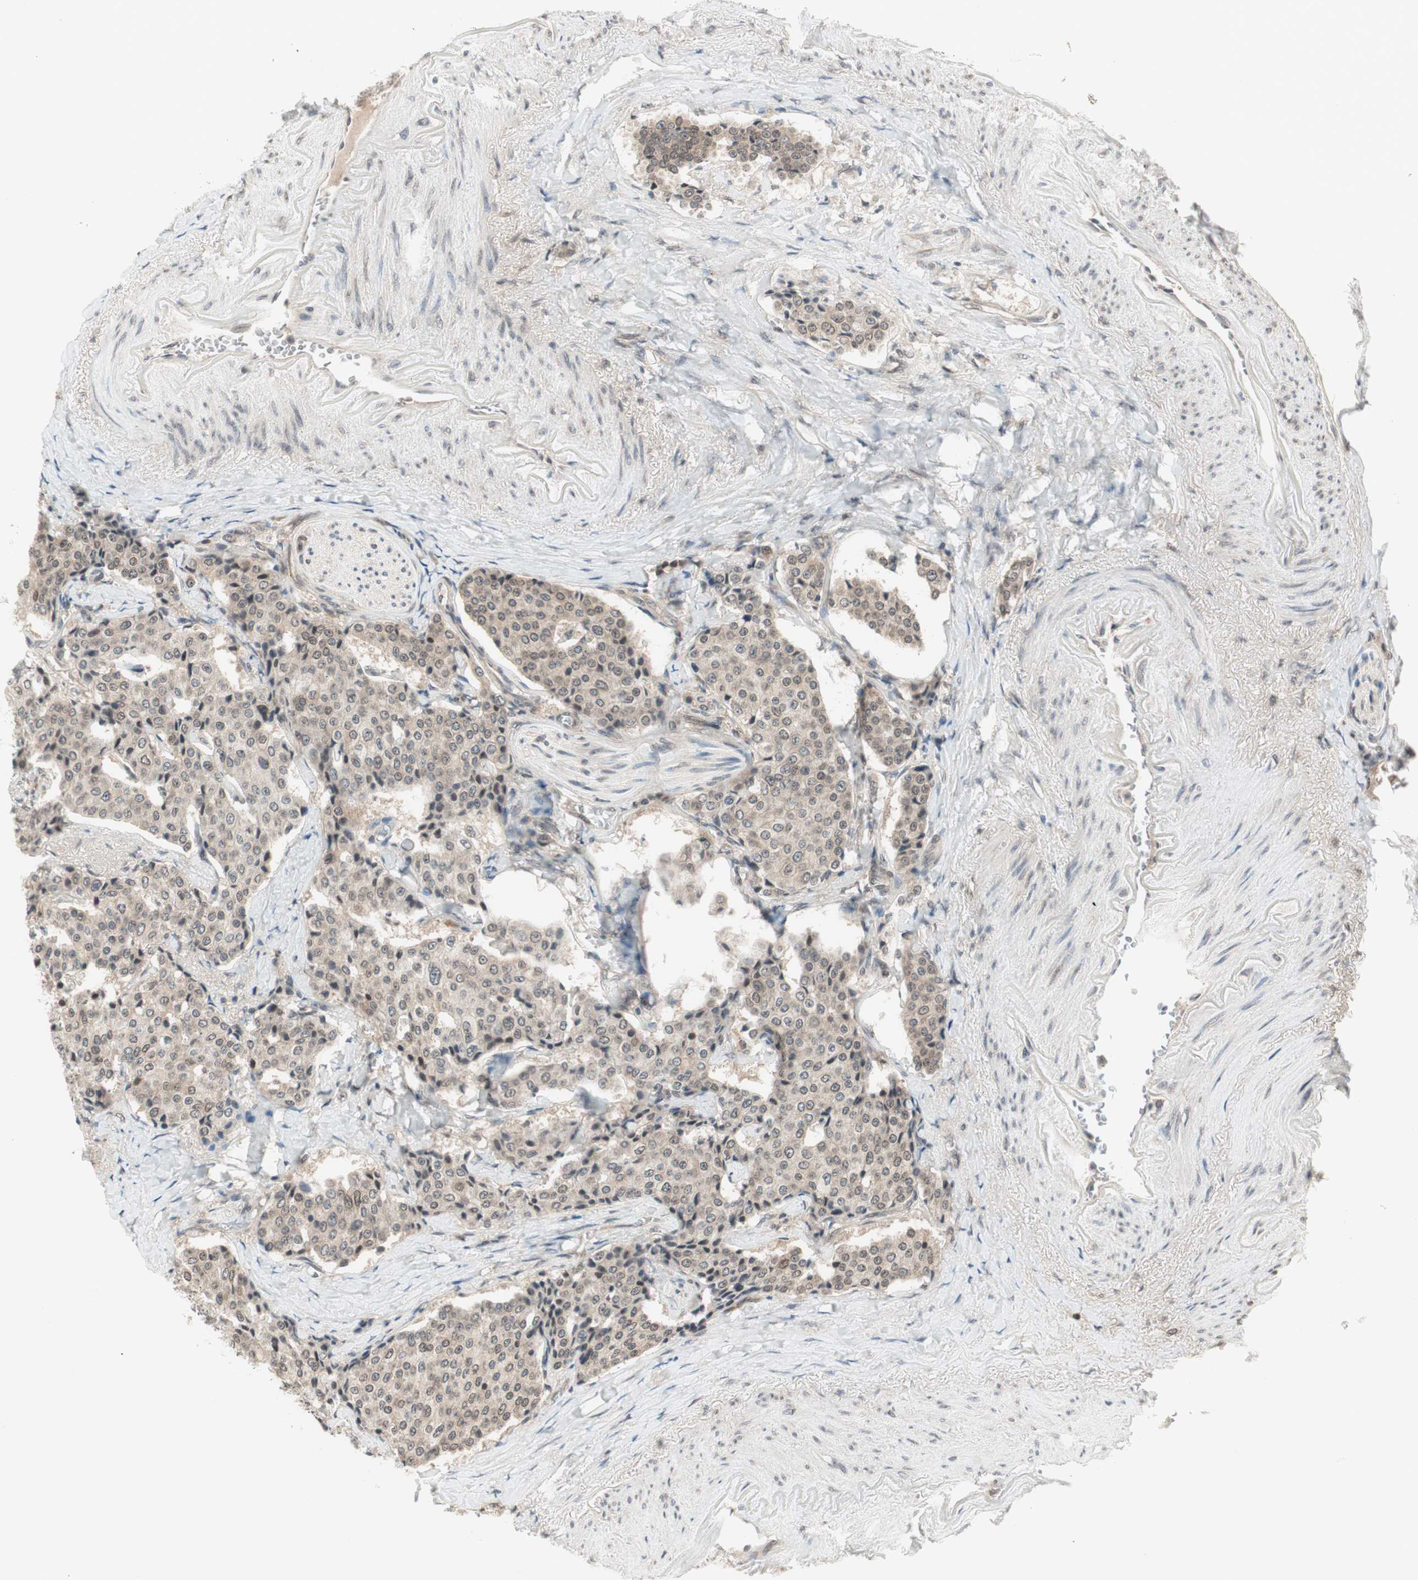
{"staining": {"intensity": "weak", "quantity": ">75%", "location": "cytoplasmic/membranous"}, "tissue": "carcinoid", "cell_type": "Tumor cells", "image_type": "cancer", "snomed": [{"axis": "morphology", "description": "Carcinoid, malignant, NOS"}, {"axis": "topography", "description": "Colon"}], "caption": "Carcinoid (malignant) stained with DAB (3,3'-diaminobenzidine) IHC exhibits low levels of weak cytoplasmic/membranous expression in approximately >75% of tumor cells.", "gene": "UBE2I", "patient": {"sex": "female", "age": 61}}